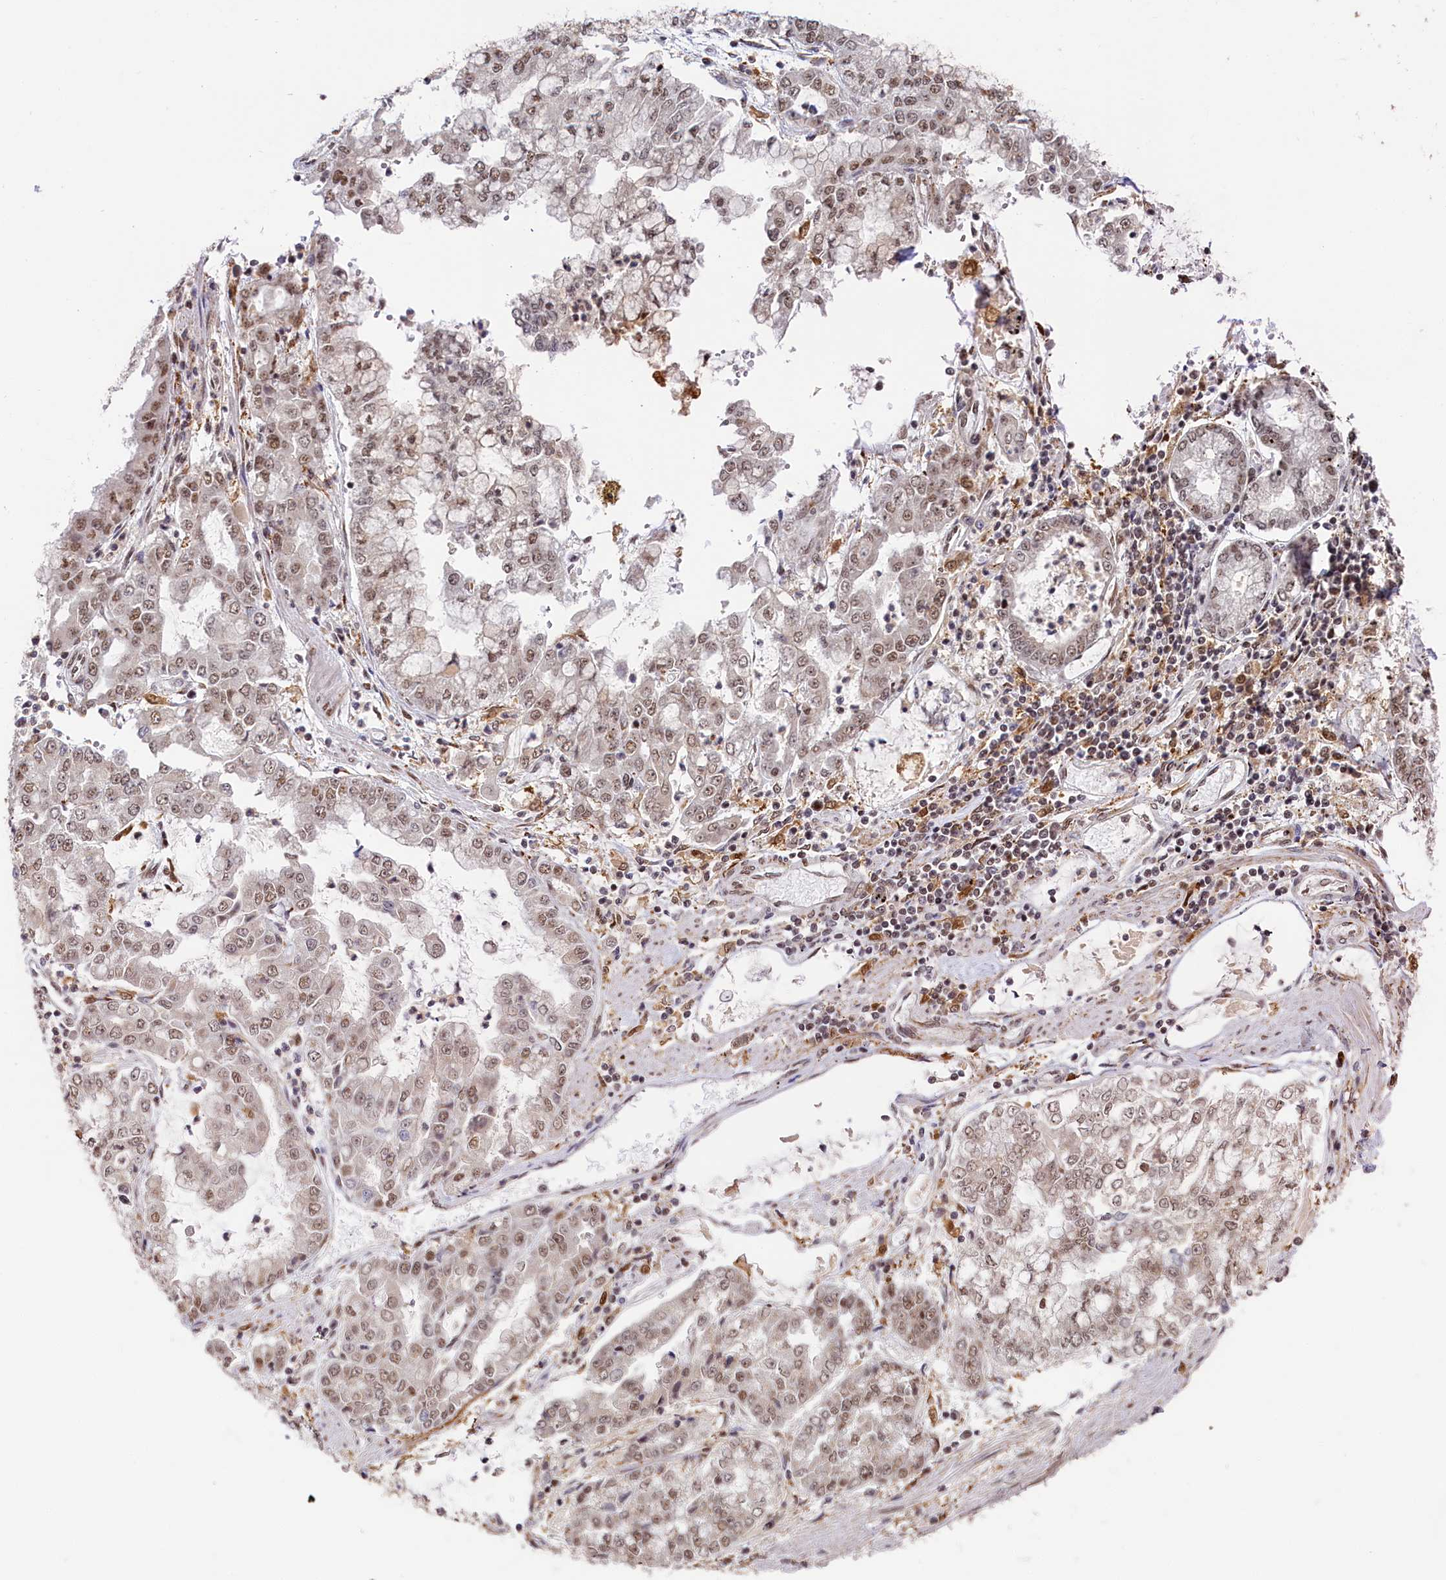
{"staining": {"intensity": "weak", "quantity": ">75%", "location": "nuclear"}, "tissue": "stomach cancer", "cell_type": "Tumor cells", "image_type": "cancer", "snomed": [{"axis": "morphology", "description": "Adenocarcinoma, NOS"}, {"axis": "topography", "description": "Stomach"}], "caption": "A brown stain labels weak nuclear staining of a protein in adenocarcinoma (stomach) tumor cells.", "gene": "PPHLN1", "patient": {"sex": "male", "age": 76}}